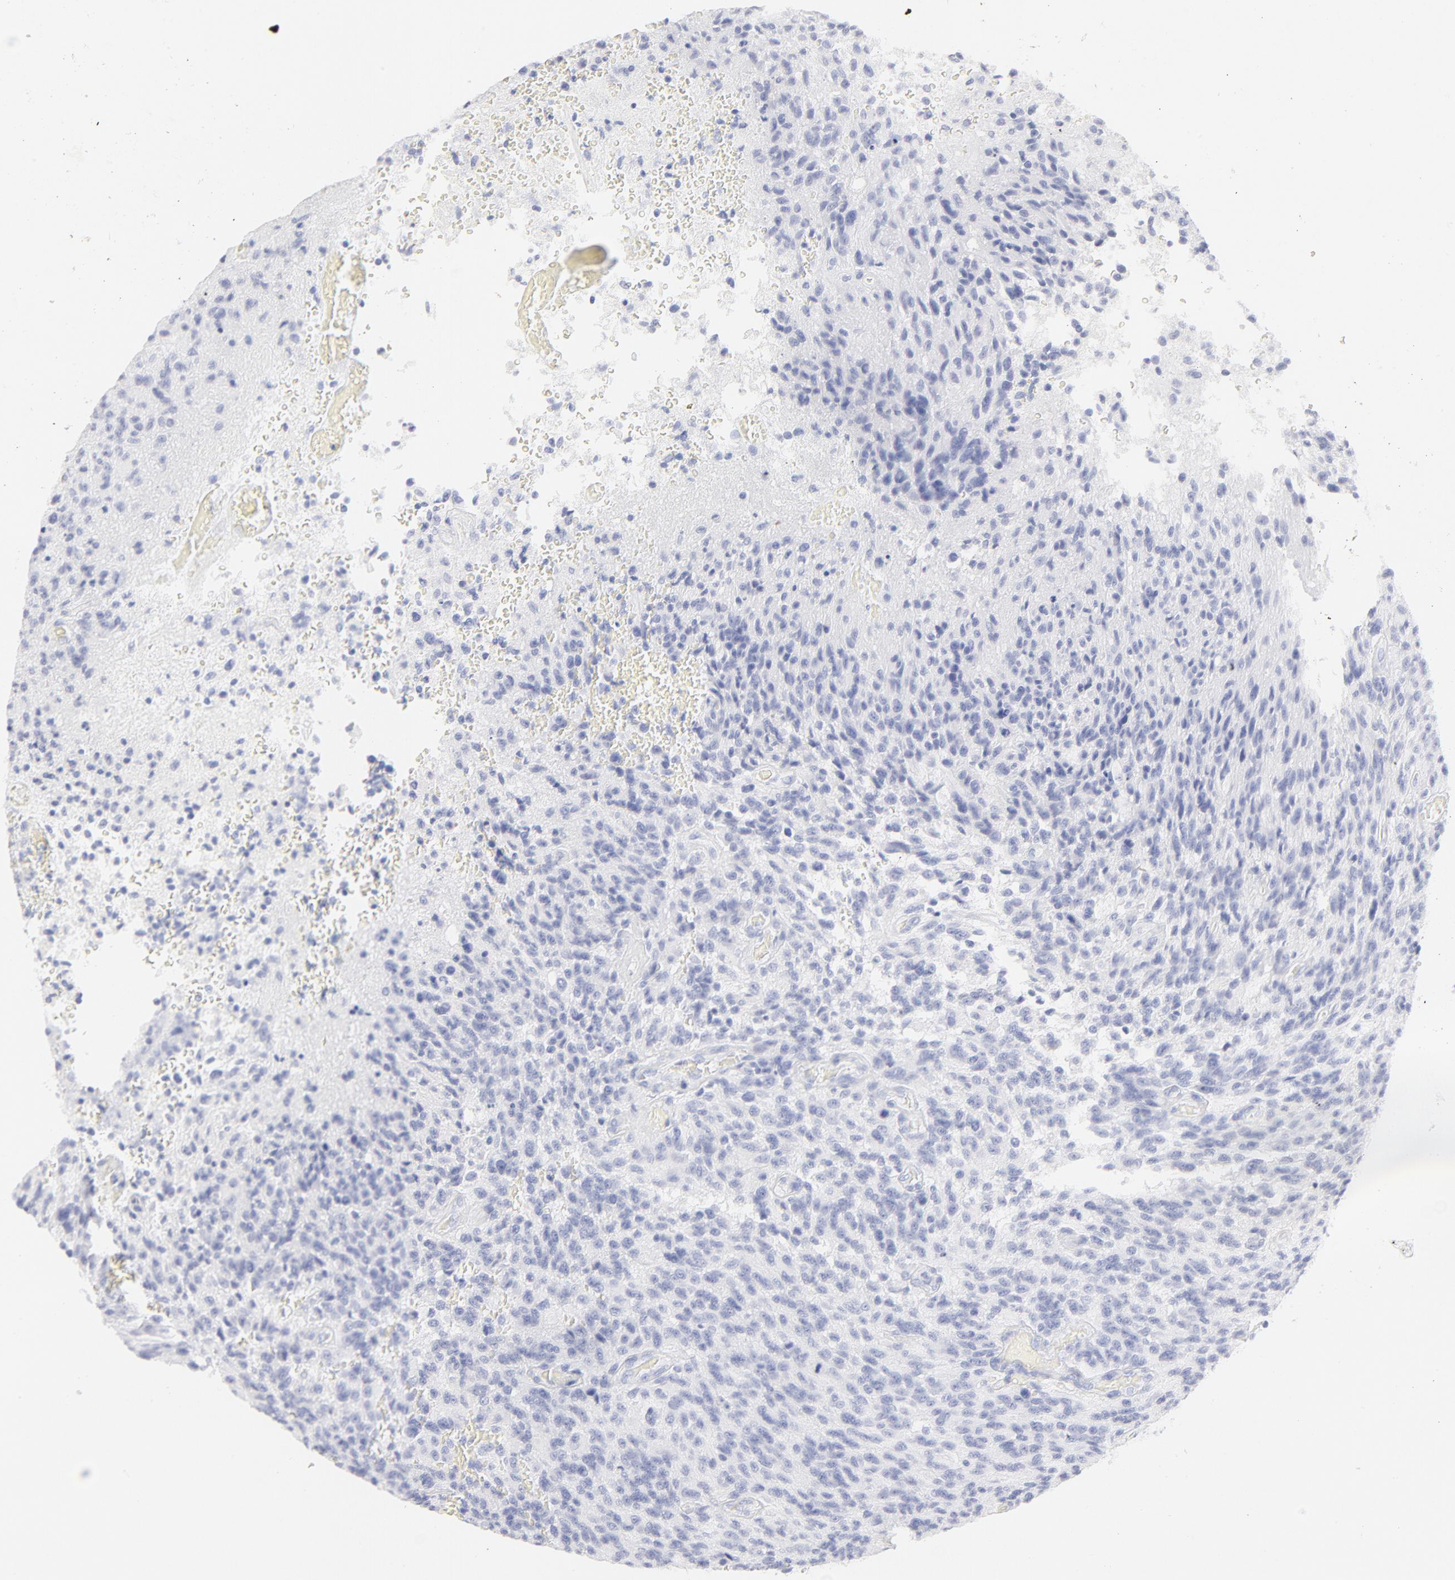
{"staining": {"intensity": "negative", "quantity": "none", "location": "none"}, "tissue": "glioma", "cell_type": "Tumor cells", "image_type": "cancer", "snomed": [{"axis": "morphology", "description": "Normal tissue, NOS"}, {"axis": "morphology", "description": "Glioma, malignant, High grade"}, {"axis": "topography", "description": "Cerebral cortex"}], "caption": "Immunohistochemistry (IHC) histopathology image of neoplastic tissue: human high-grade glioma (malignant) stained with DAB exhibits no significant protein positivity in tumor cells.", "gene": "ELF3", "patient": {"sex": "male", "age": 56}}